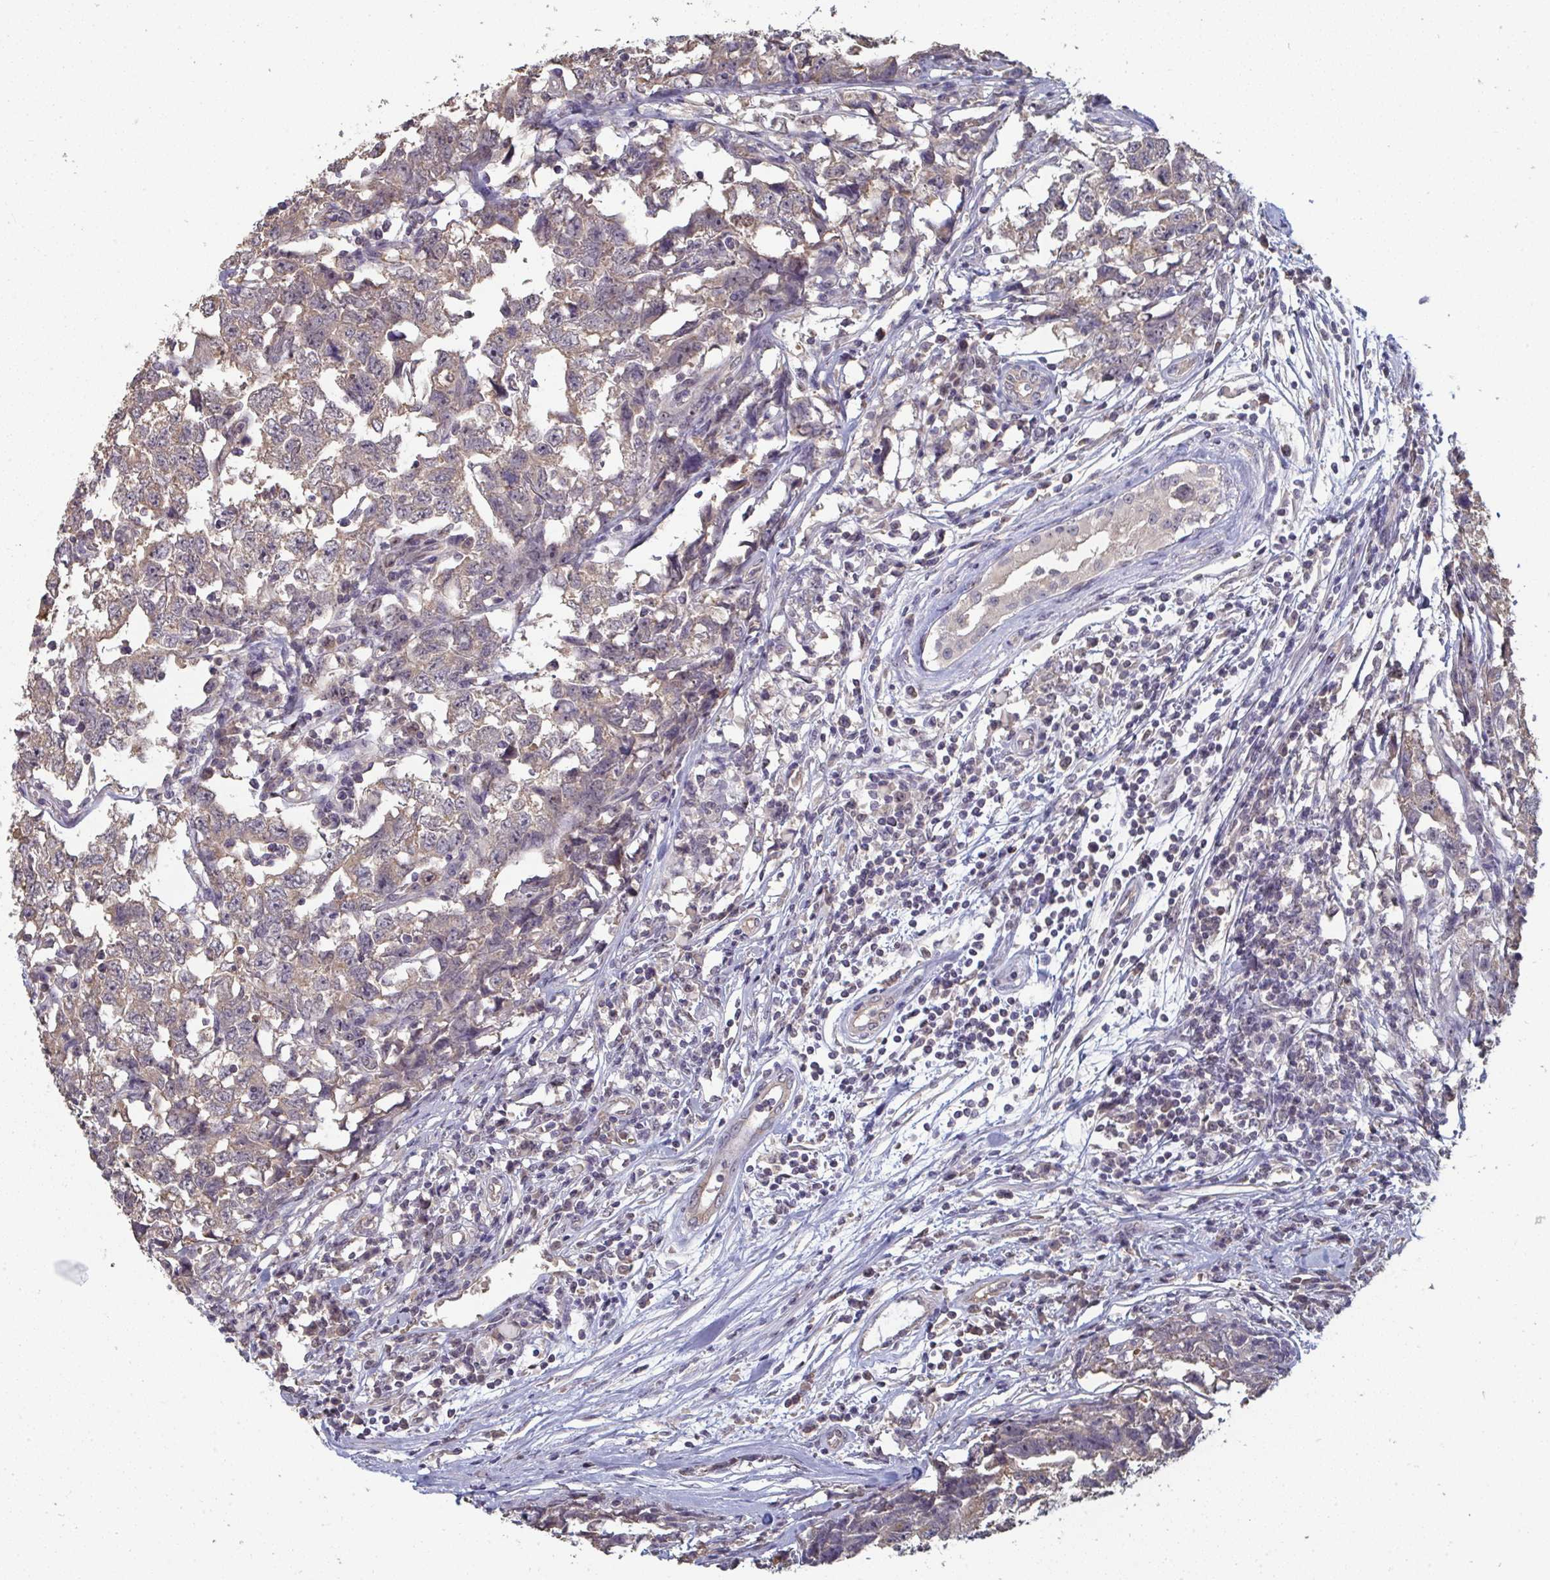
{"staining": {"intensity": "moderate", "quantity": ">75%", "location": "cytoplasmic/membranous"}, "tissue": "testis cancer", "cell_type": "Tumor cells", "image_type": "cancer", "snomed": [{"axis": "morphology", "description": "Carcinoma, Embryonal, NOS"}, {"axis": "topography", "description": "Testis"}], "caption": "IHC micrograph of testis cancer (embryonal carcinoma) stained for a protein (brown), which exhibits medium levels of moderate cytoplasmic/membranous staining in approximately >75% of tumor cells.", "gene": "LIX1", "patient": {"sex": "male", "age": 22}}